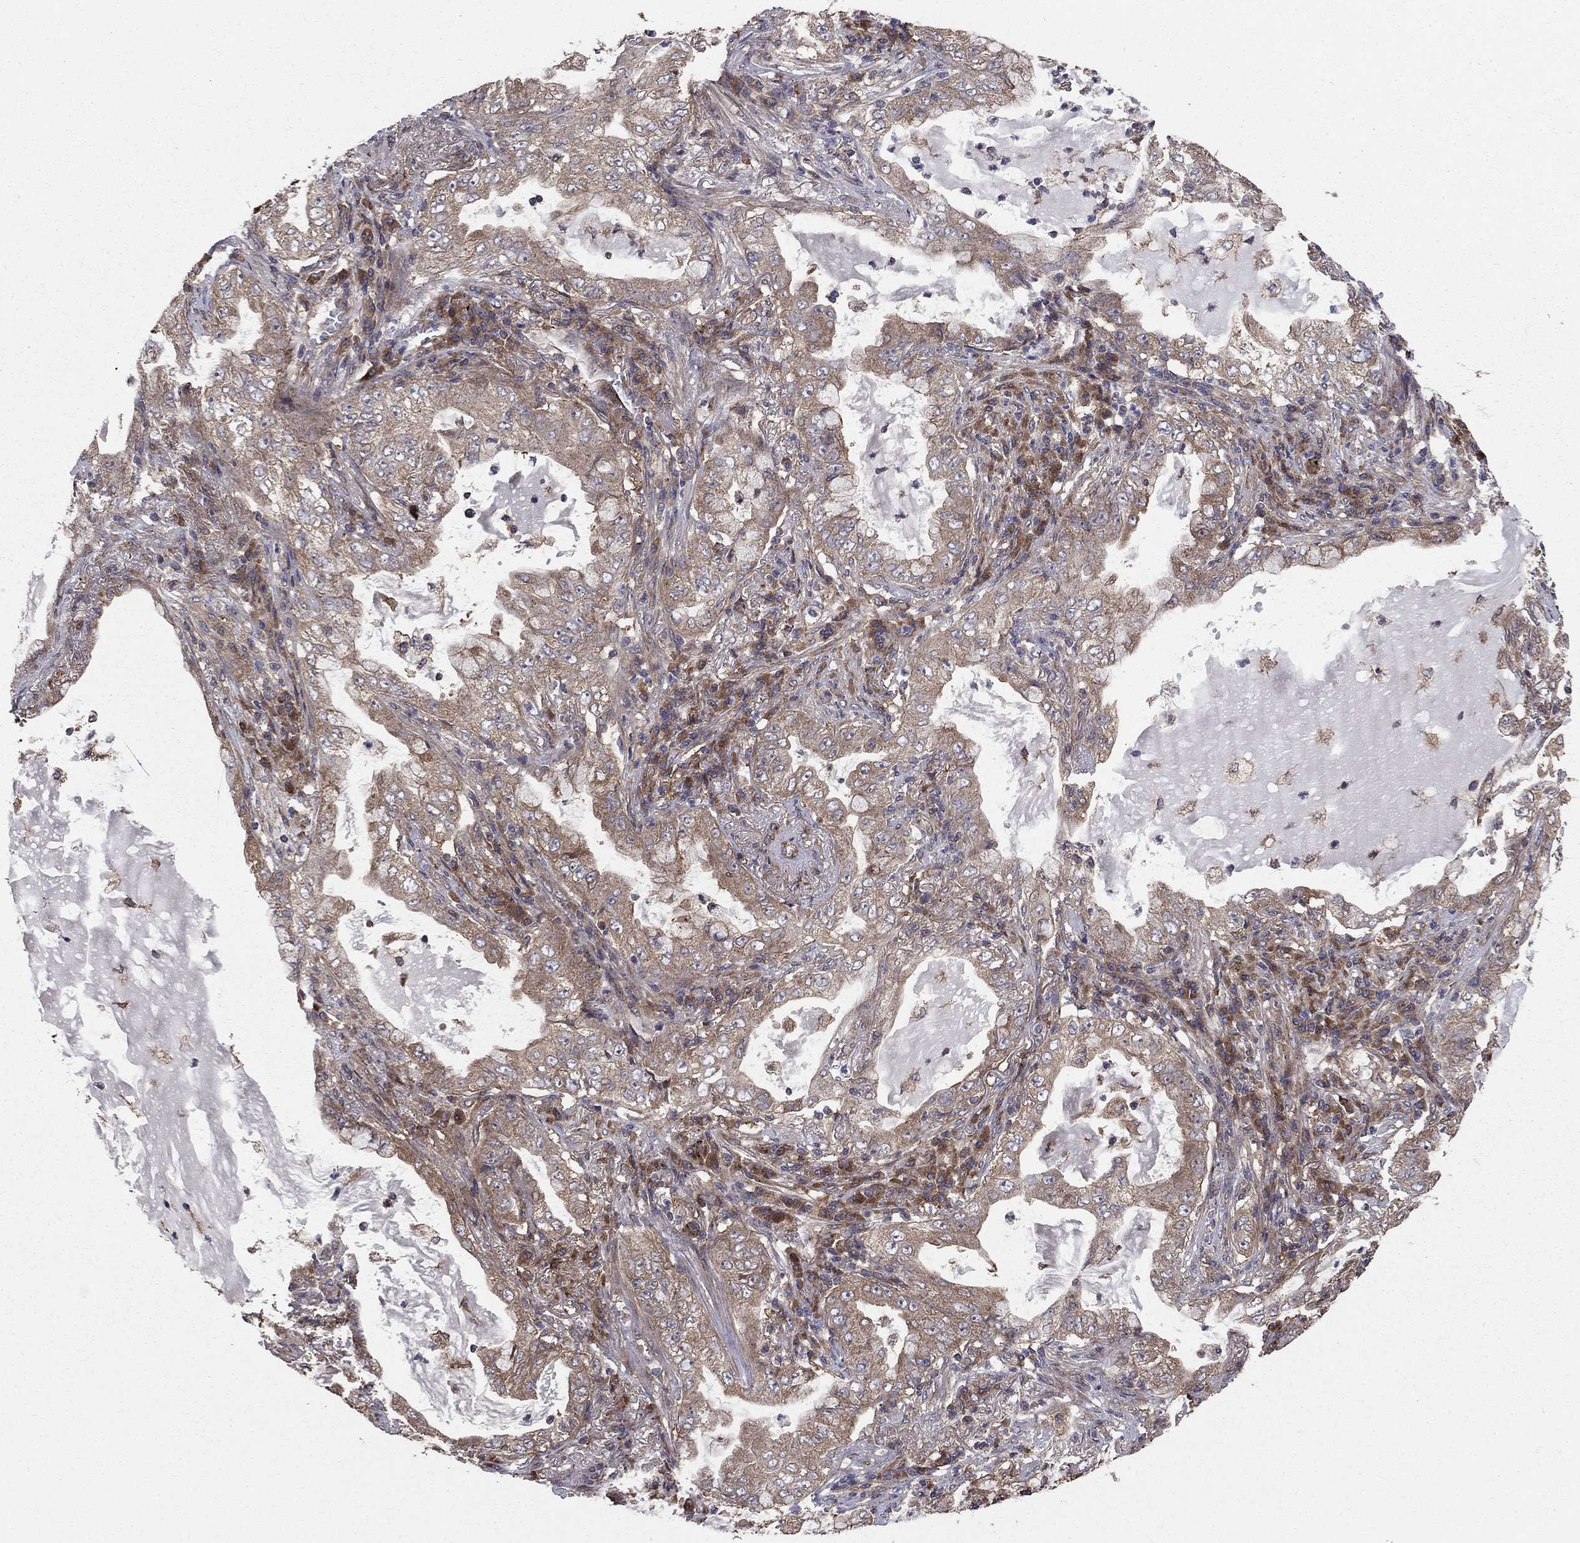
{"staining": {"intensity": "weak", "quantity": "25%-75%", "location": "cytoplasmic/membranous"}, "tissue": "lung cancer", "cell_type": "Tumor cells", "image_type": "cancer", "snomed": [{"axis": "morphology", "description": "Adenocarcinoma, NOS"}, {"axis": "topography", "description": "Lung"}], "caption": "Immunohistochemistry image of human adenocarcinoma (lung) stained for a protein (brown), which exhibits low levels of weak cytoplasmic/membranous positivity in about 25%-75% of tumor cells.", "gene": "BABAM2", "patient": {"sex": "female", "age": 73}}